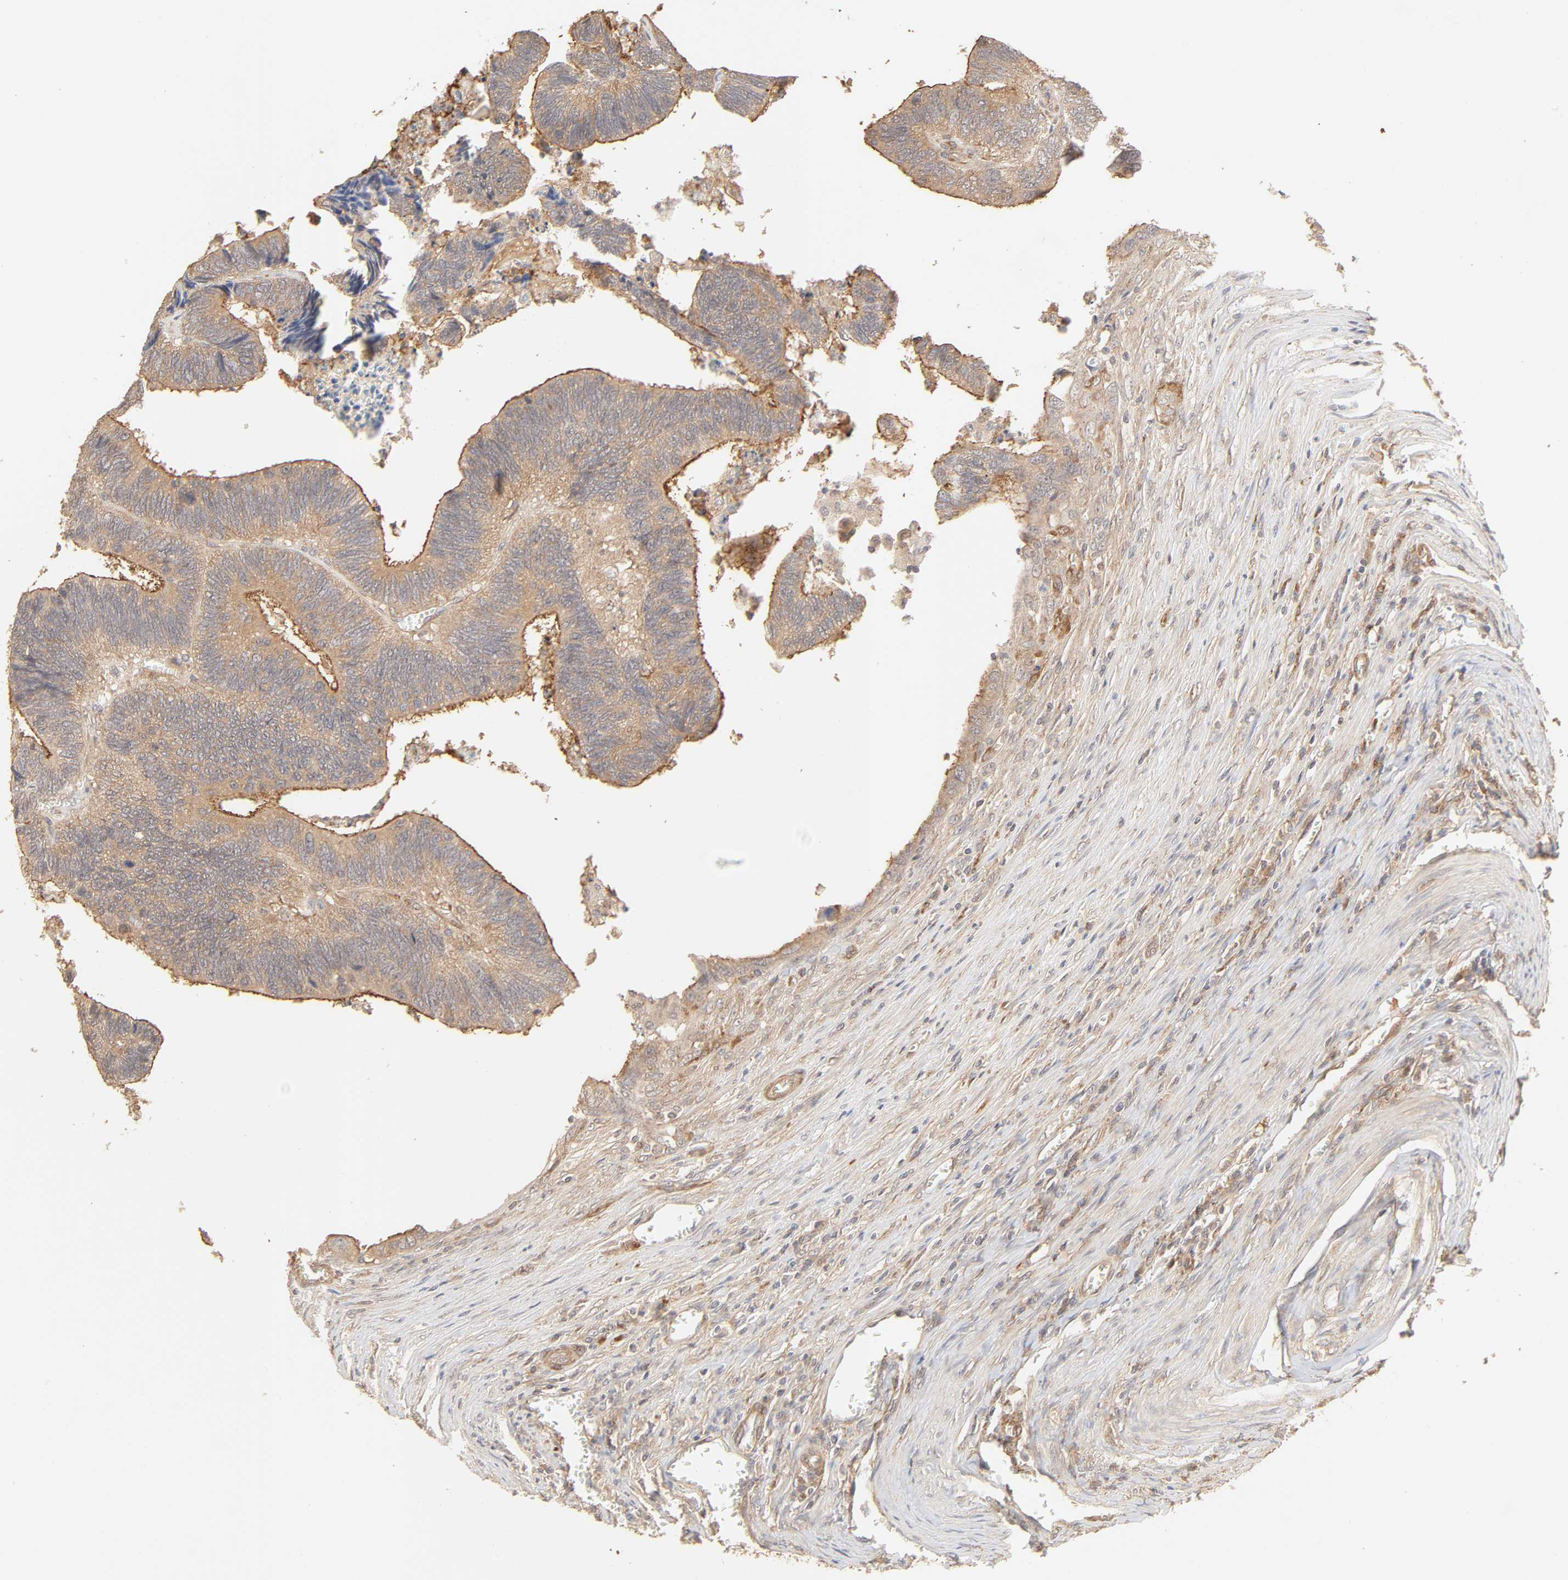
{"staining": {"intensity": "strong", "quantity": ">75%", "location": "cytoplasmic/membranous"}, "tissue": "colorectal cancer", "cell_type": "Tumor cells", "image_type": "cancer", "snomed": [{"axis": "morphology", "description": "Adenocarcinoma, NOS"}, {"axis": "topography", "description": "Colon"}], "caption": "Adenocarcinoma (colorectal) stained for a protein displays strong cytoplasmic/membranous positivity in tumor cells.", "gene": "EPS8", "patient": {"sex": "male", "age": 72}}